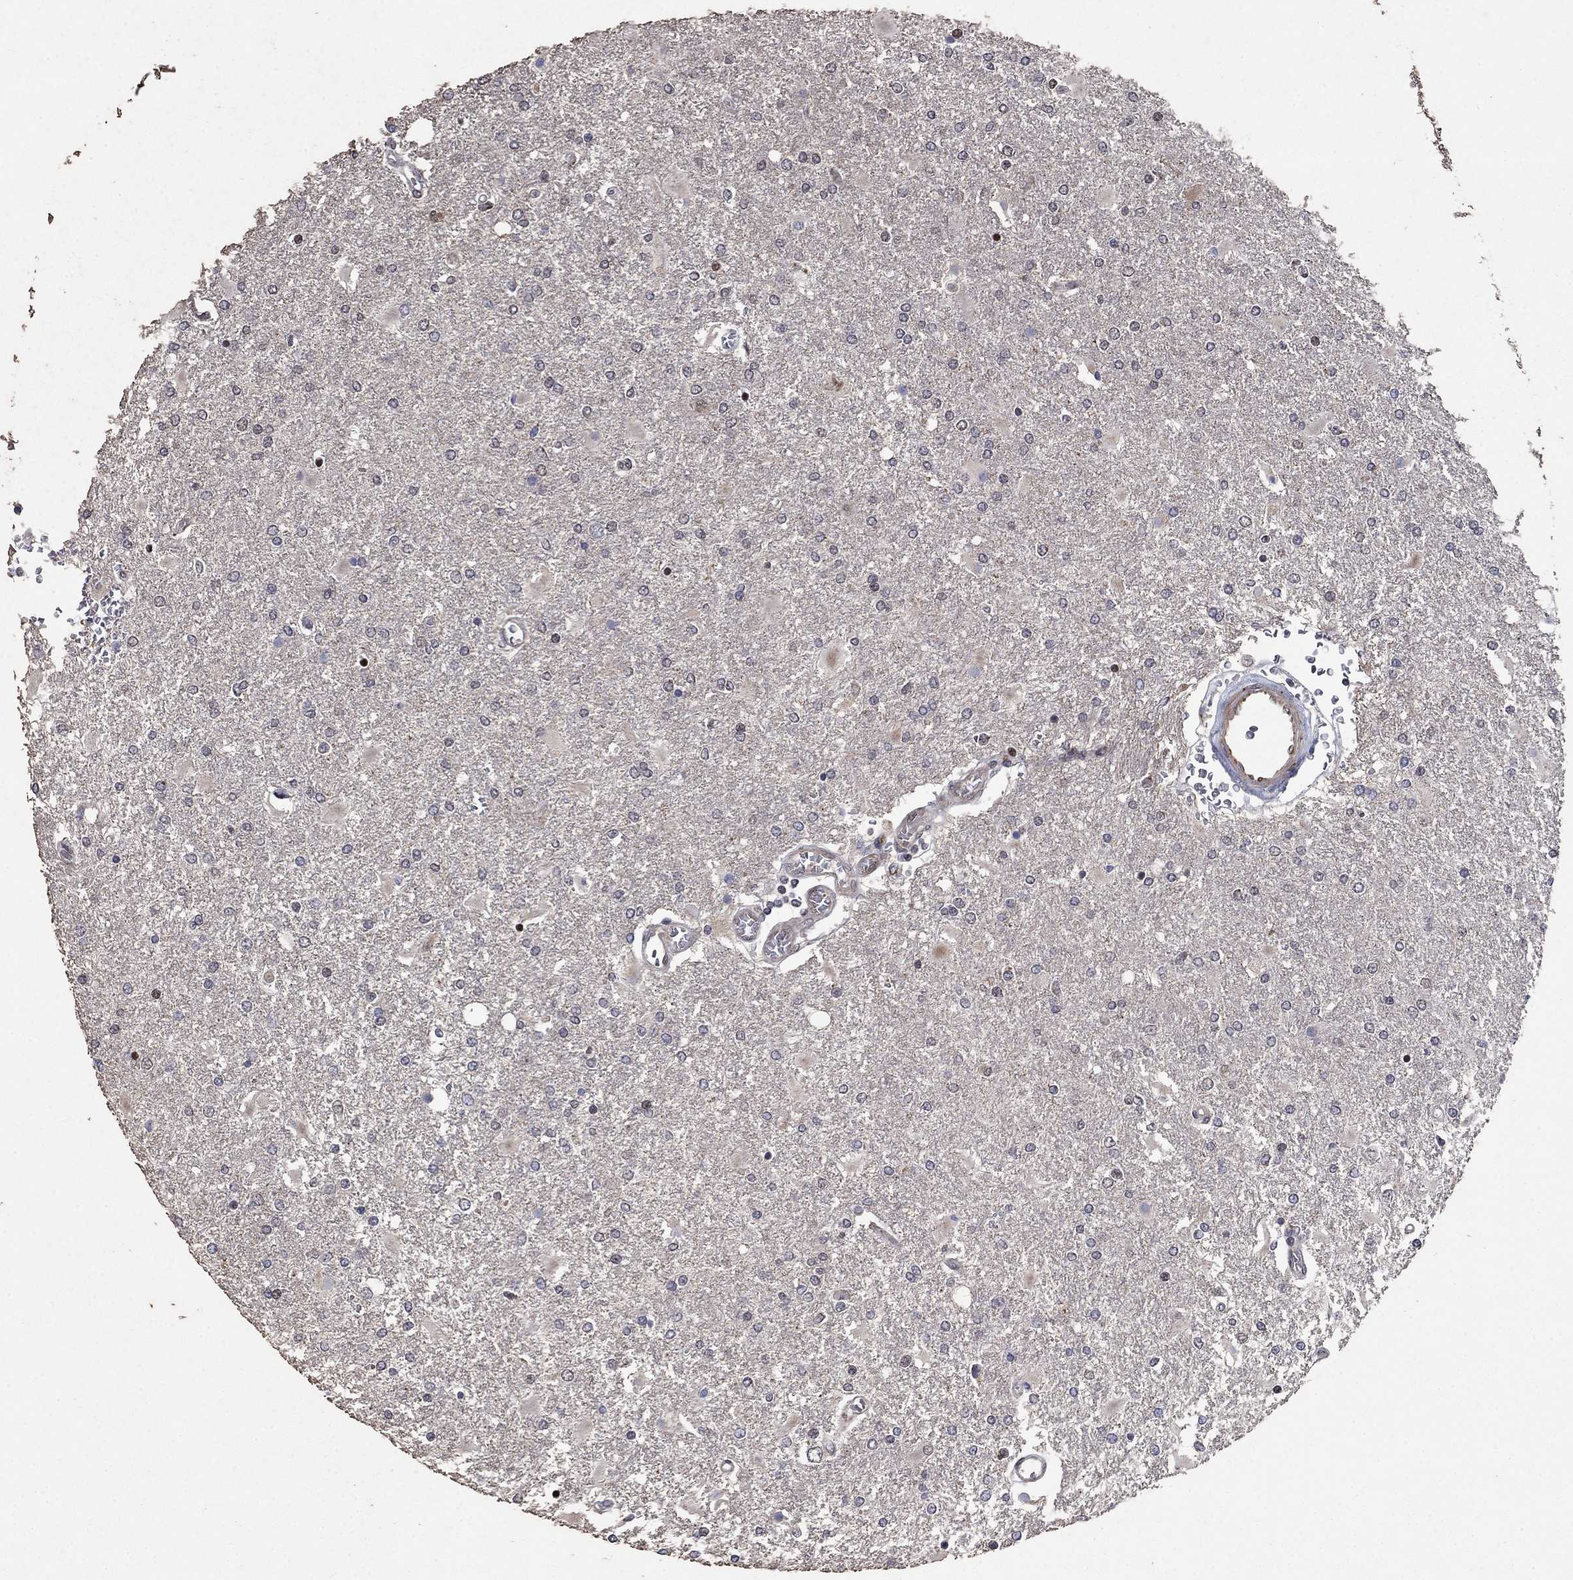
{"staining": {"intensity": "moderate", "quantity": "<25%", "location": "nuclear"}, "tissue": "glioma", "cell_type": "Tumor cells", "image_type": "cancer", "snomed": [{"axis": "morphology", "description": "Glioma, malignant, High grade"}, {"axis": "topography", "description": "Cerebral cortex"}], "caption": "A brown stain shows moderate nuclear expression of a protein in human glioma tumor cells. (DAB (3,3'-diaminobenzidine) = brown stain, brightfield microscopy at high magnification).", "gene": "PRICKLE4", "patient": {"sex": "male", "age": 79}}